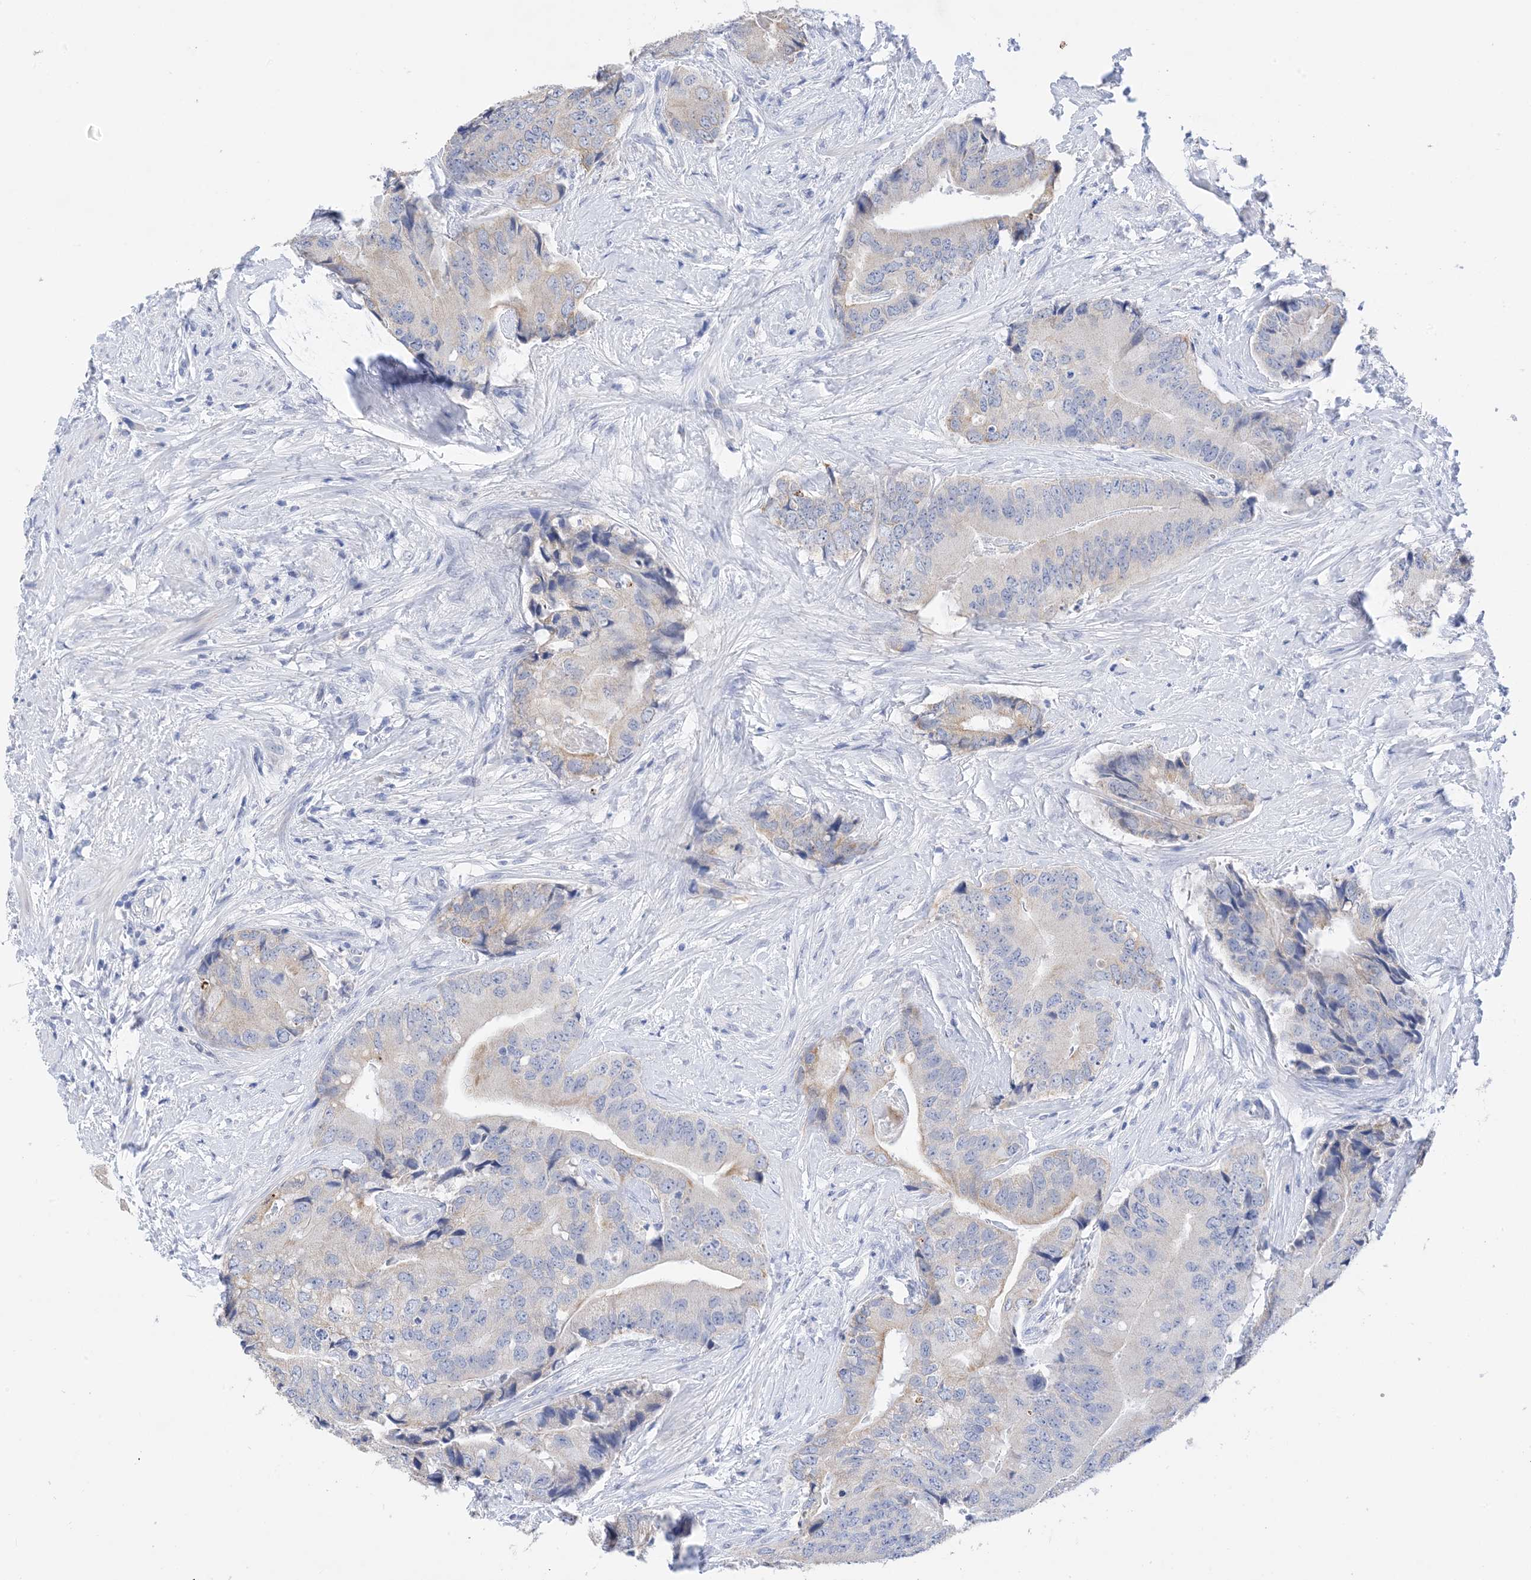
{"staining": {"intensity": "weak", "quantity": "<25%", "location": "cytoplasmic/membranous"}, "tissue": "prostate cancer", "cell_type": "Tumor cells", "image_type": "cancer", "snomed": [{"axis": "morphology", "description": "Adenocarcinoma, High grade"}, {"axis": "topography", "description": "Prostate"}], "caption": "The image displays no significant staining in tumor cells of high-grade adenocarcinoma (prostate).", "gene": "PLK4", "patient": {"sex": "male", "age": 70}}